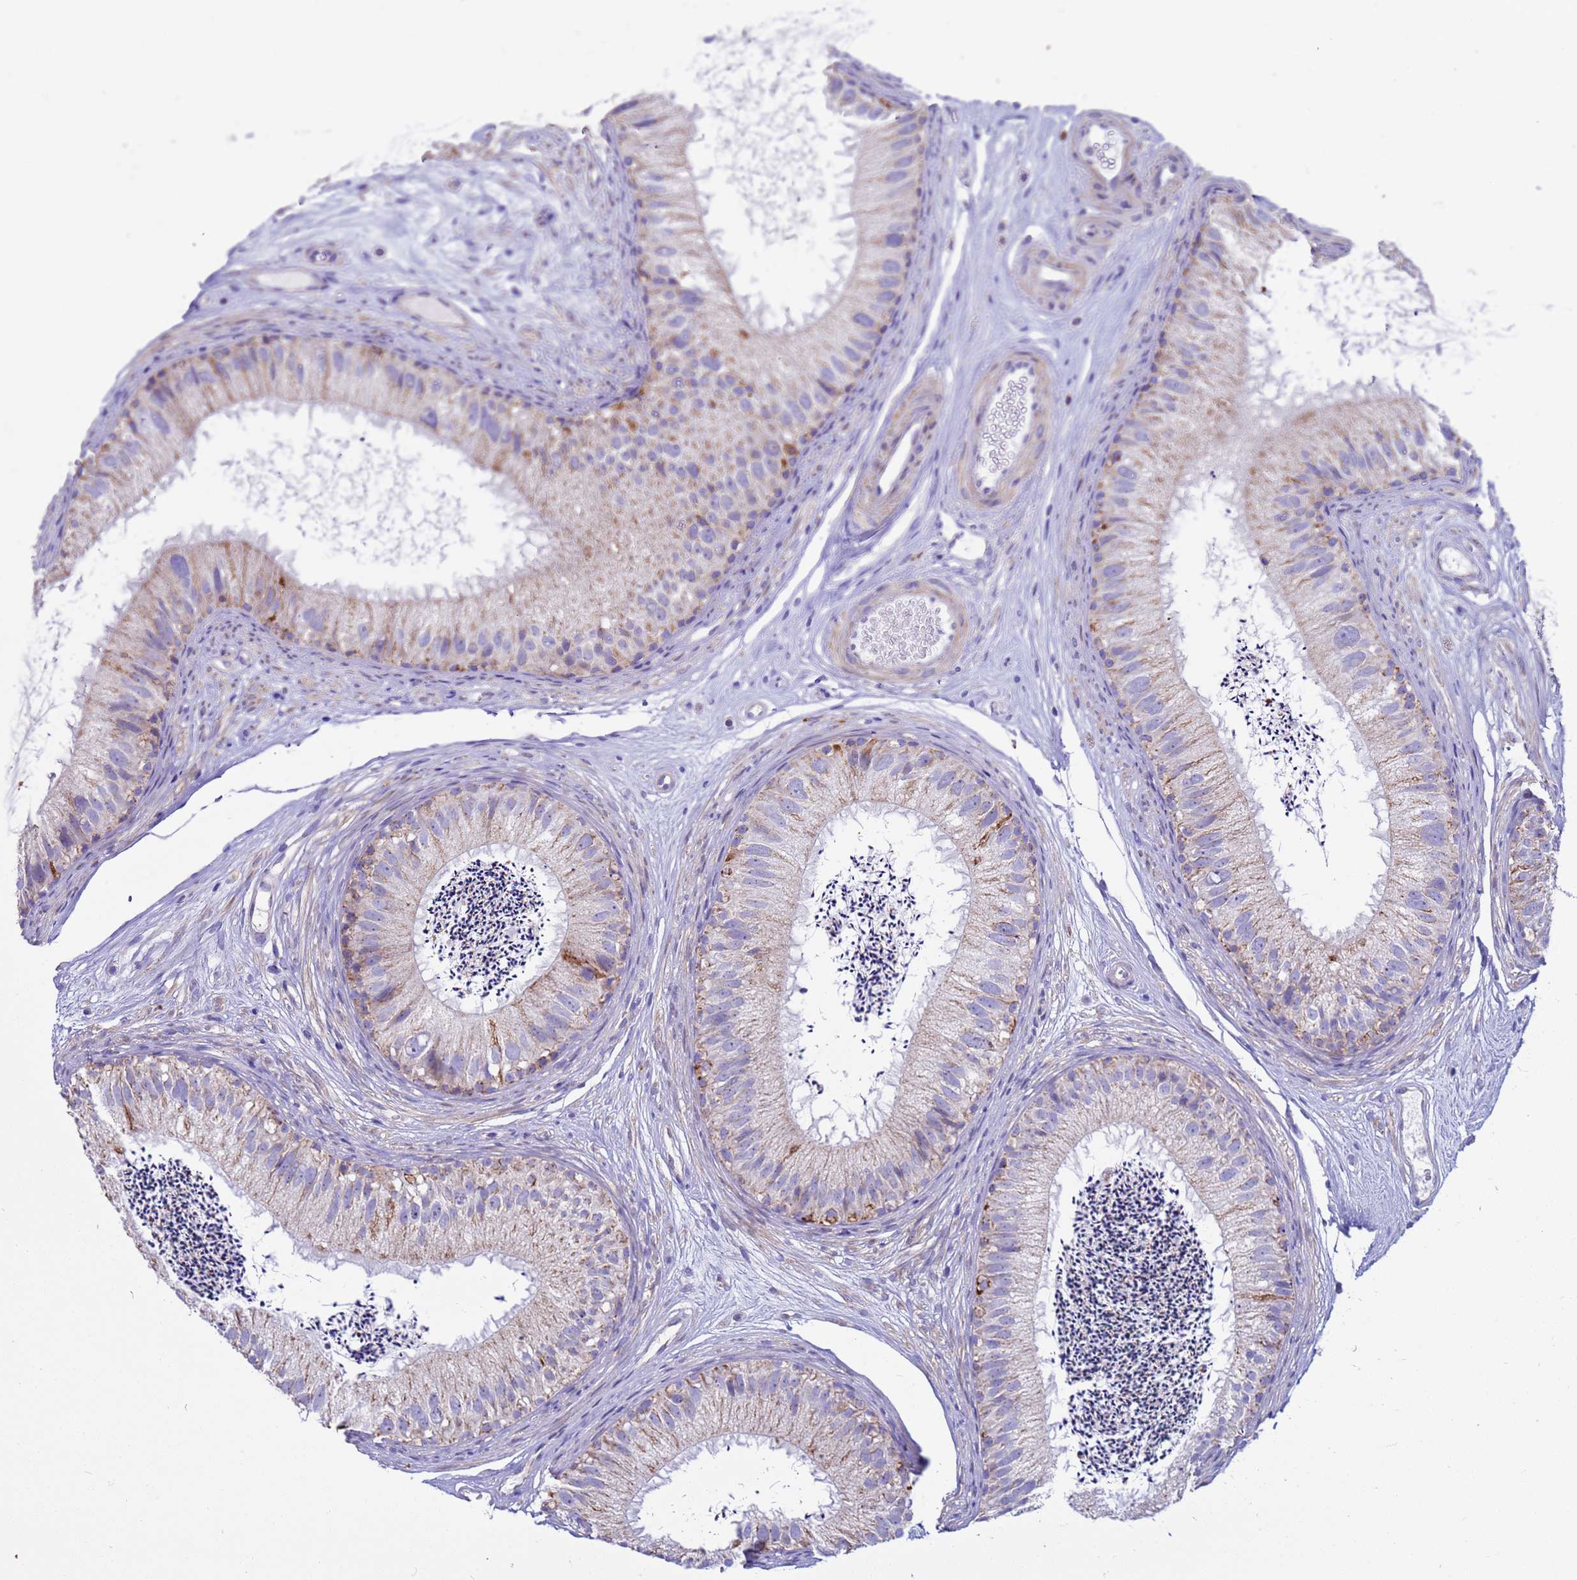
{"staining": {"intensity": "moderate", "quantity": "<25%", "location": "cytoplasmic/membranous"}, "tissue": "epididymis", "cell_type": "Glandular cells", "image_type": "normal", "snomed": [{"axis": "morphology", "description": "Normal tissue, NOS"}, {"axis": "topography", "description": "Epididymis"}], "caption": "The immunohistochemical stain shows moderate cytoplasmic/membranous expression in glandular cells of normal epididymis.", "gene": "RNF165", "patient": {"sex": "male", "age": 77}}